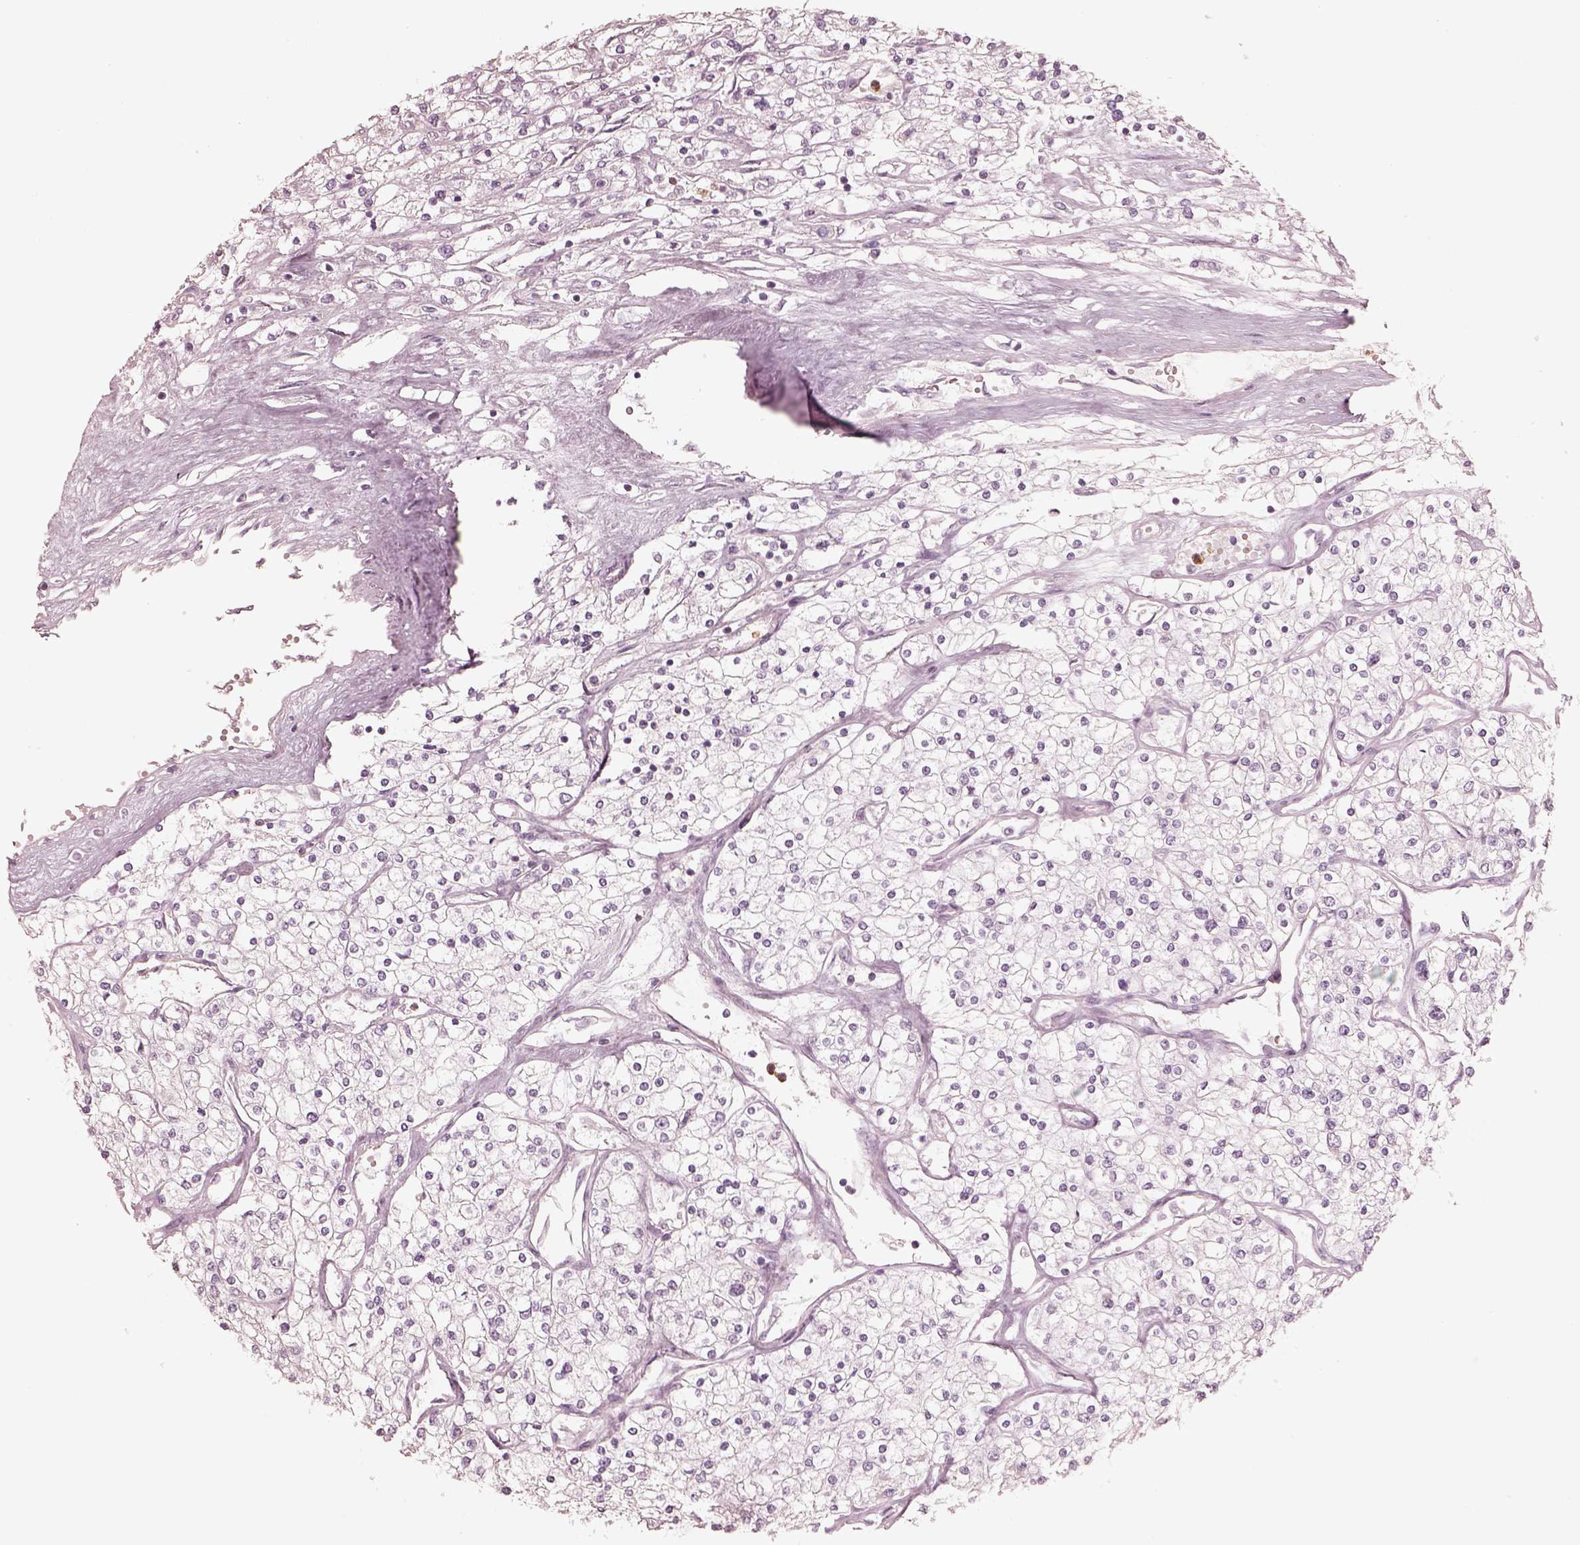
{"staining": {"intensity": "negative", "quantity": "none", "location": "none"}, "tissue": "renal cancer", "cell_type": "Tumor cells", "image_type": "cancer", "snomed": [{"axis": "morphology", "description": "Adenocarcinoma, NOS"}, {"axis": "topography", "description": "Kidney"}], "caption": "This is a histopathology image of immunohistochemistry staining of adenocarcinoma (renal), which shows no positivity in tumor cells.", "gene": "GPRIN1", "patient": {"sex": "male", "age": 80}}